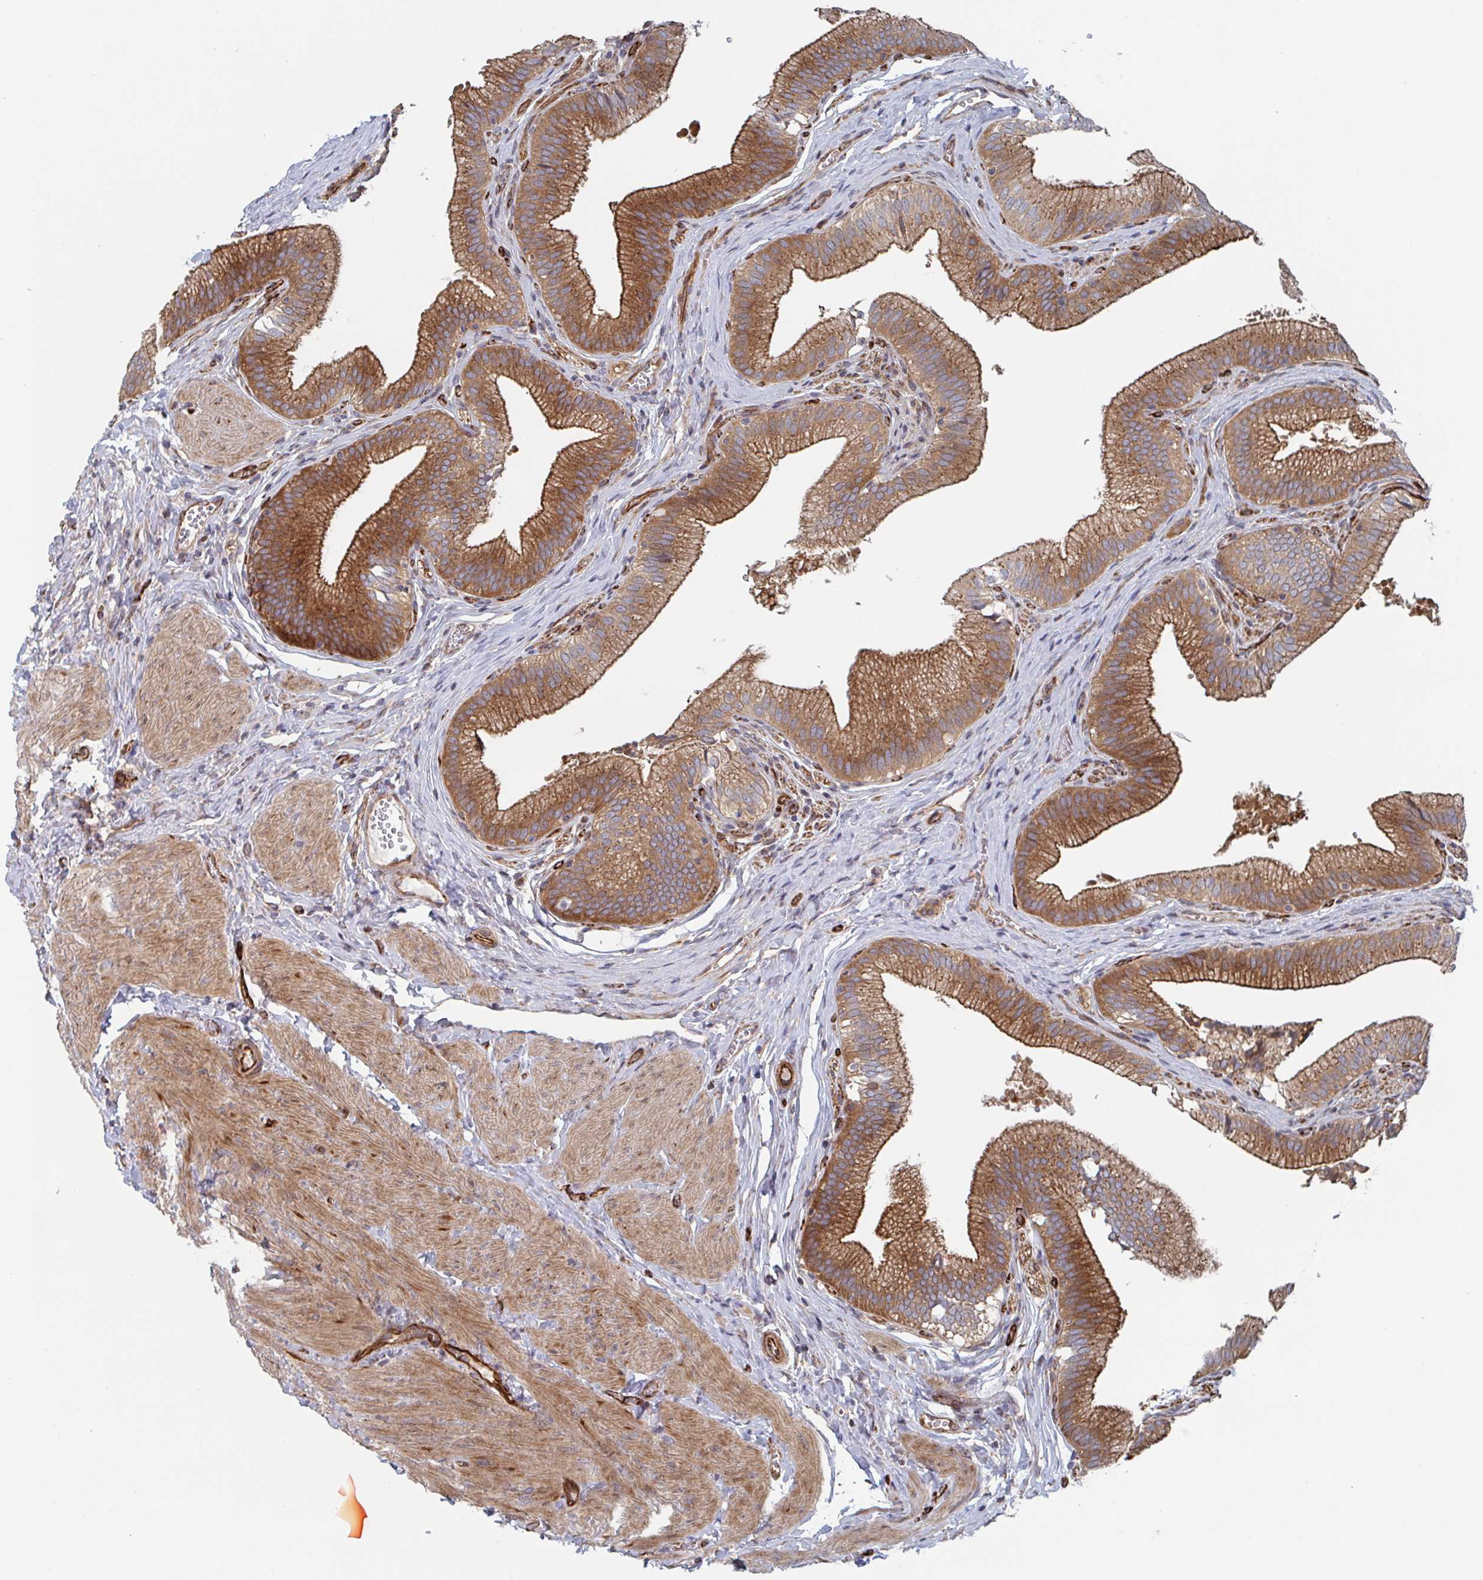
{"staining": {"intensity": "strong", "quantity": ">75%", "location": "cytoplasmic/membranous"}, "tissue": "gallbladder", "cell_type": "Glandular cells", "image_type": "normal", "snomed": [{"axis": "morphology", "description": "Normal tissue, NOS"}, {"axis": "topography", "description": "Gallbladder"}, {"axis": "topography", "description": "Peripheral nerve tissue"}], "caption": "Brown immunohistochemical staining in unremarkable gallbladder exhibits strong cytoplasmic/membranous expression in approximately >75% of glandular cells.", "gene": "DVL3", "patient": {"sex": "male", "age": 17}}